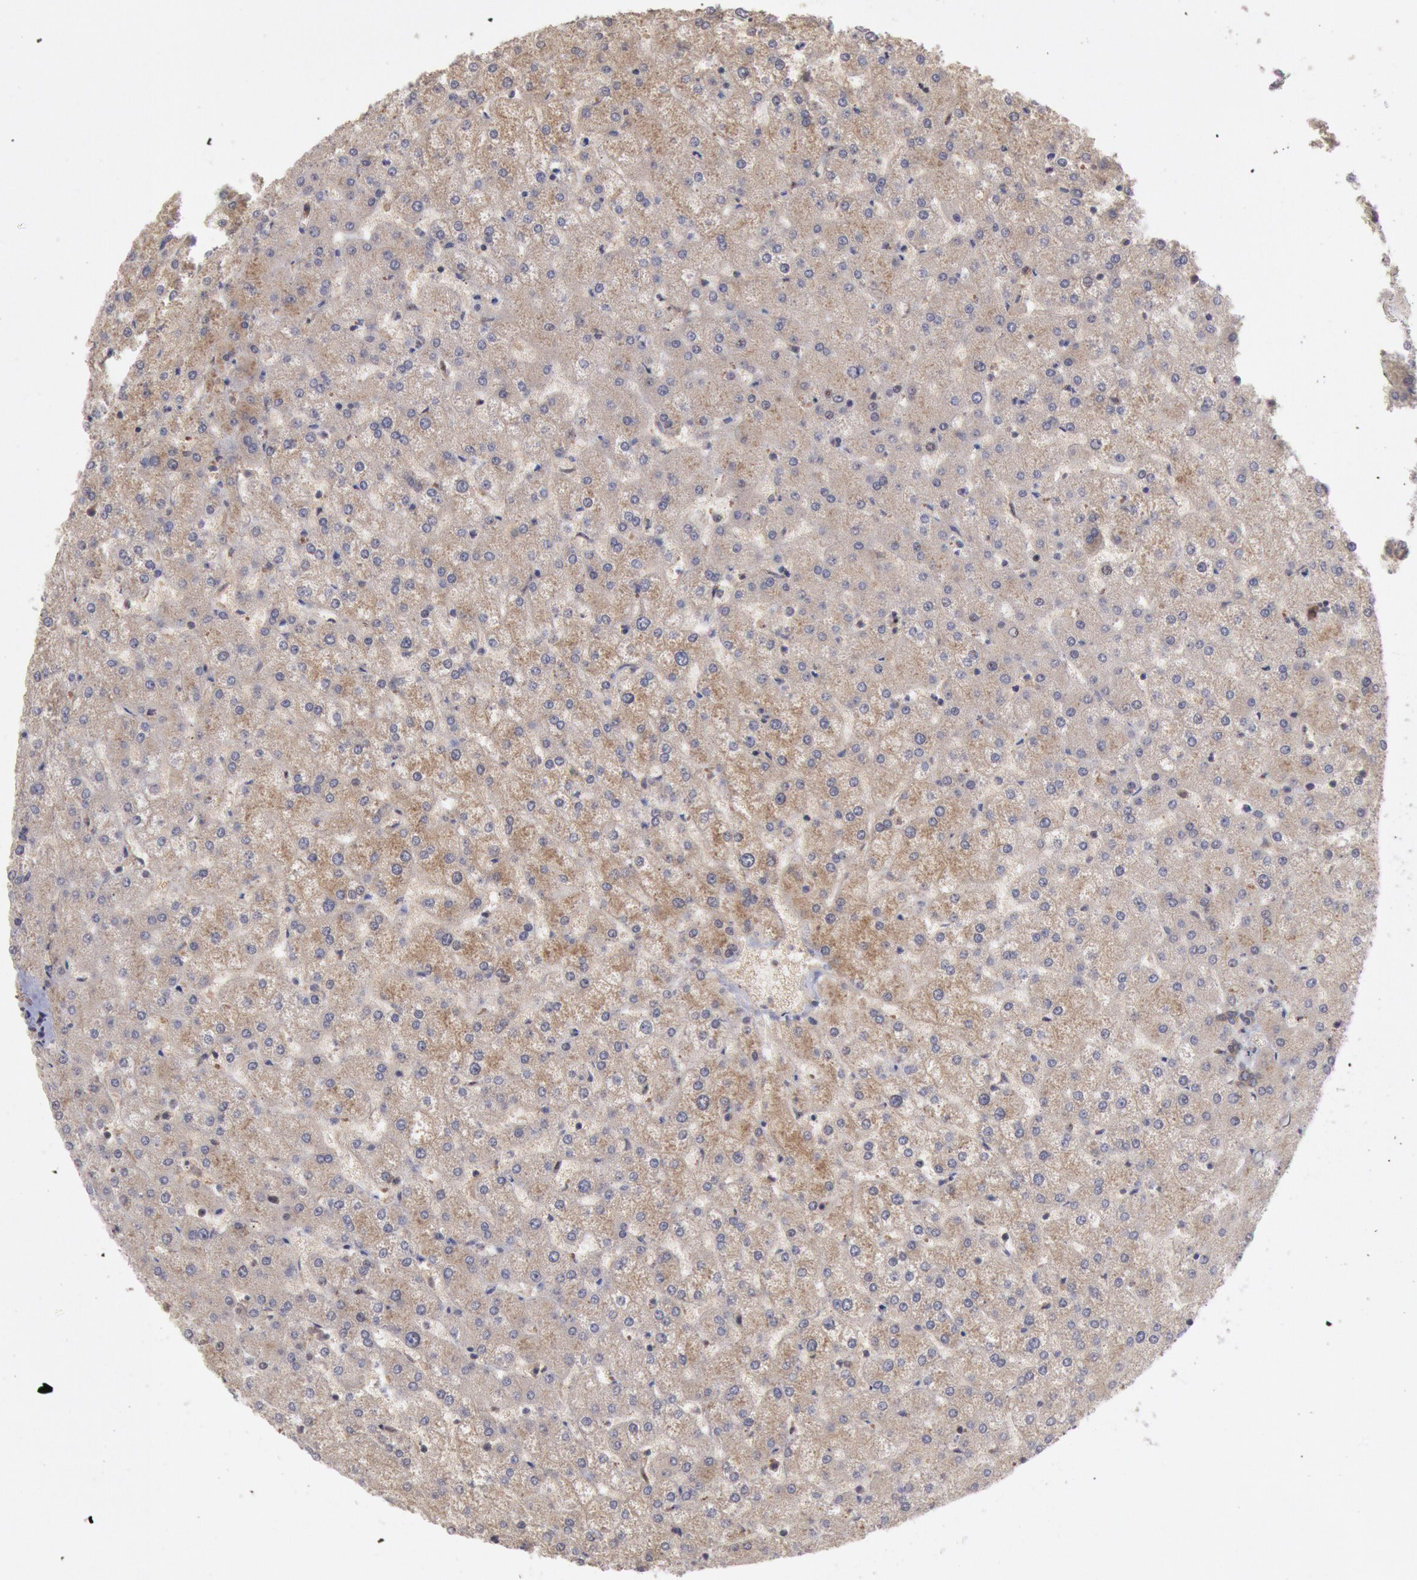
{"staining": {"intensity": "weak", "quantity": ">75%", "location": "cytoplasmic/membranous"}, "tissue": "liver", "cell_type": "Cholangiocytes", "image_type": "normal", "snomed": [{"axis": "morphology", "description": "Normal tissue, NOS"}, {"axis": "topography", "description": "Liver"}], "caption": "A micrograph of liver stained for a protein reveals weak cytoplasmic/membranous brown staining in cholangiocytes. The protein is shown in brown color, while the nuclei are stained blue.", "gene": "STX17", "patient": {"sex": "female", "age": 32}}